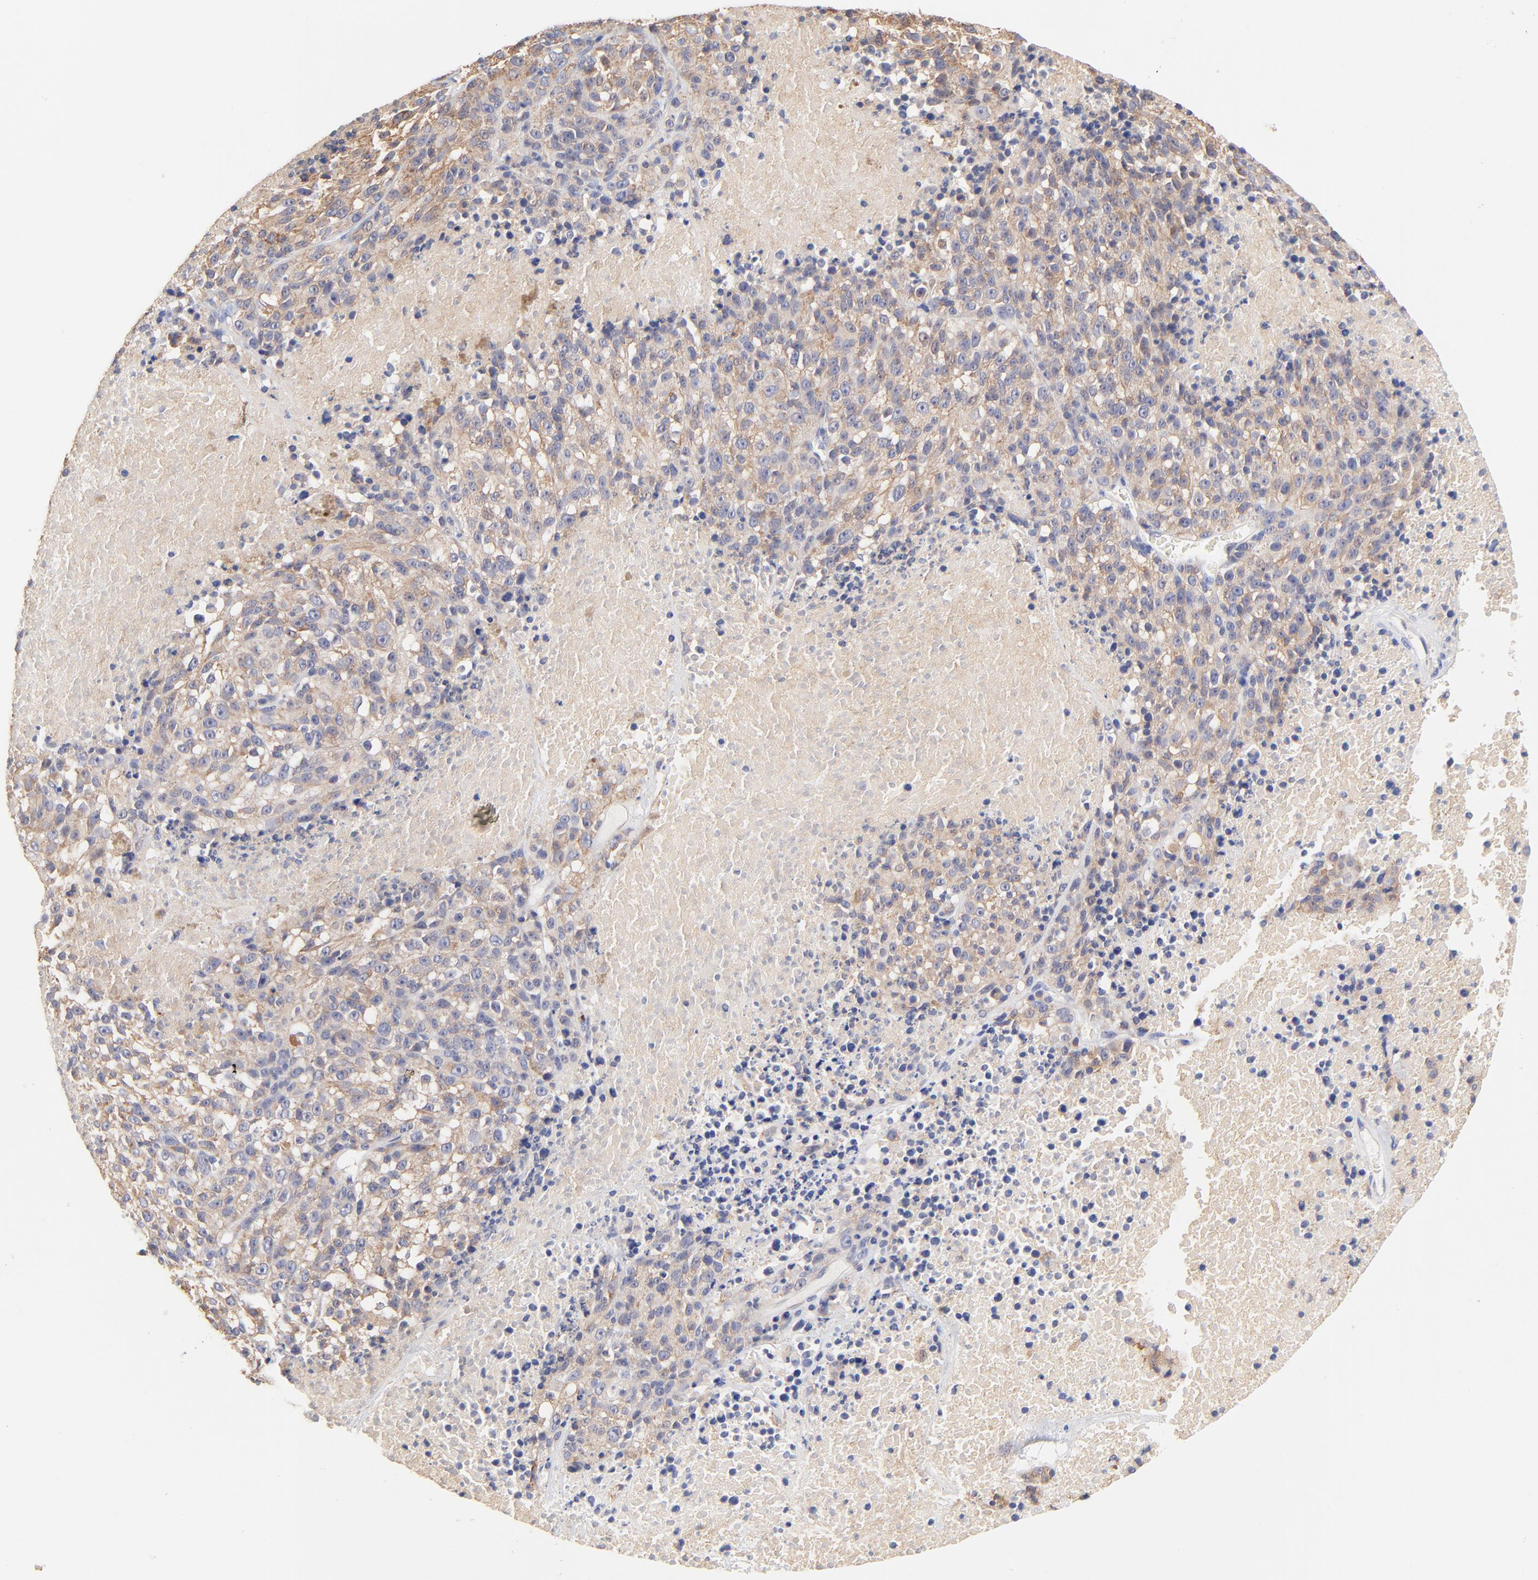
{"staining": {"intensity": "moderate", "quantity": ">75%", "location": "cytoplasmic/membranous"}, "tissue": "melanoma", "cell_type": "Tumor cells", "image_type": "cancer", "snomed": [{"axis": "morphology", "description": "Malignant melanoma, Metastatic site"}, {"axis": "topography", "description": "Cerebral cortex"}], "caption": "Protein analysis of malignant melanoma (metastatic site) tissue exhibits moderate cytoplasmic/membranous expression in about >75% of tumor cells.", "gene": "PTK7", "patient": {"sex": "female", "age": 52}}